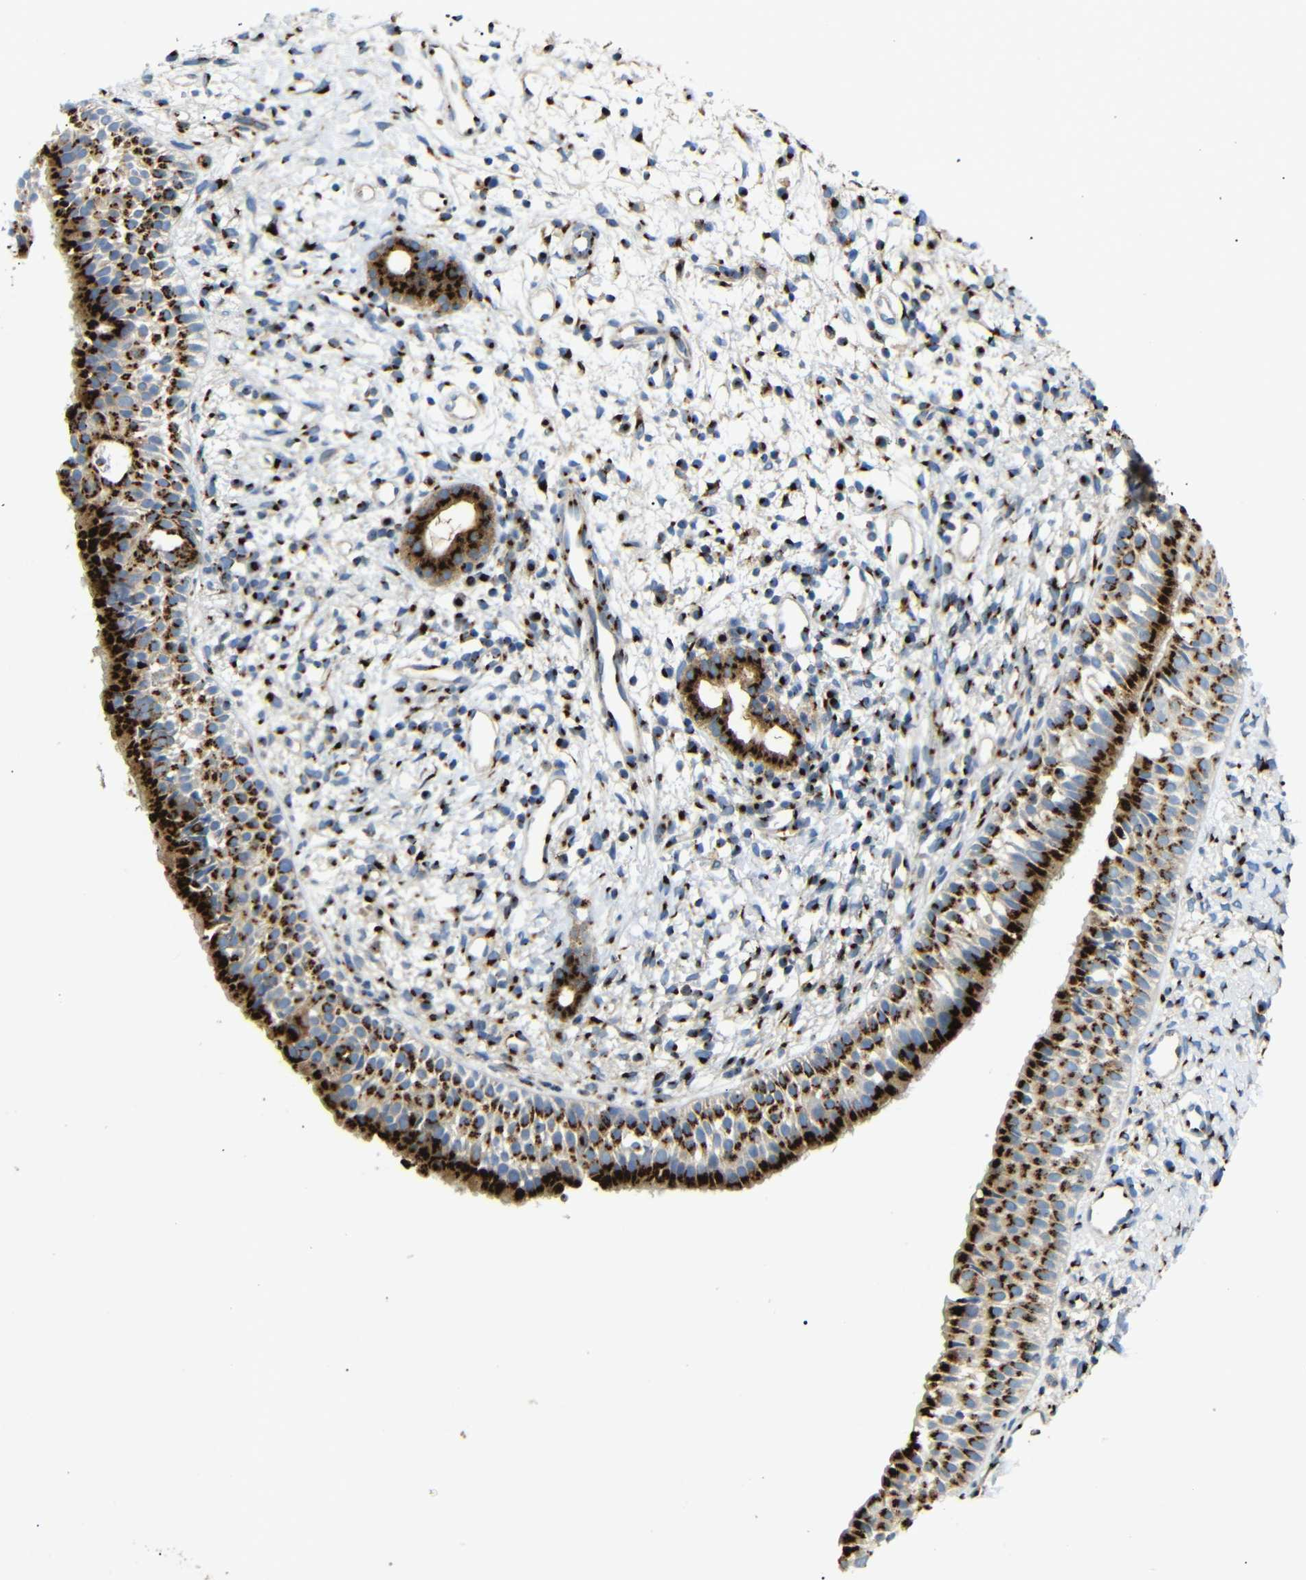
{"staining": {"intensity": "strong", "quantity": ">75%", "location": "cytoplasmic/membranous"}, "tissue": "nasopharynx", "cell_type": "Respiratory epithelial cells", "image_type": "normal", "snomed": [{"axis": "morphology", "description": "Normal tissue, NOS"}, {"axis": "topography", "description": "Nasopharynx"}], "caption": "A photomicrograph of nasopharynx stained for a protein demonstrates strong cytoplasmic/membranous brown staining in respiratory epithelial cells. (brown staining indicates protein expression, while blue staining denotes nuclei).", "gene": "TGOLN2", "patient": {"sex": "male", "age": 22}}